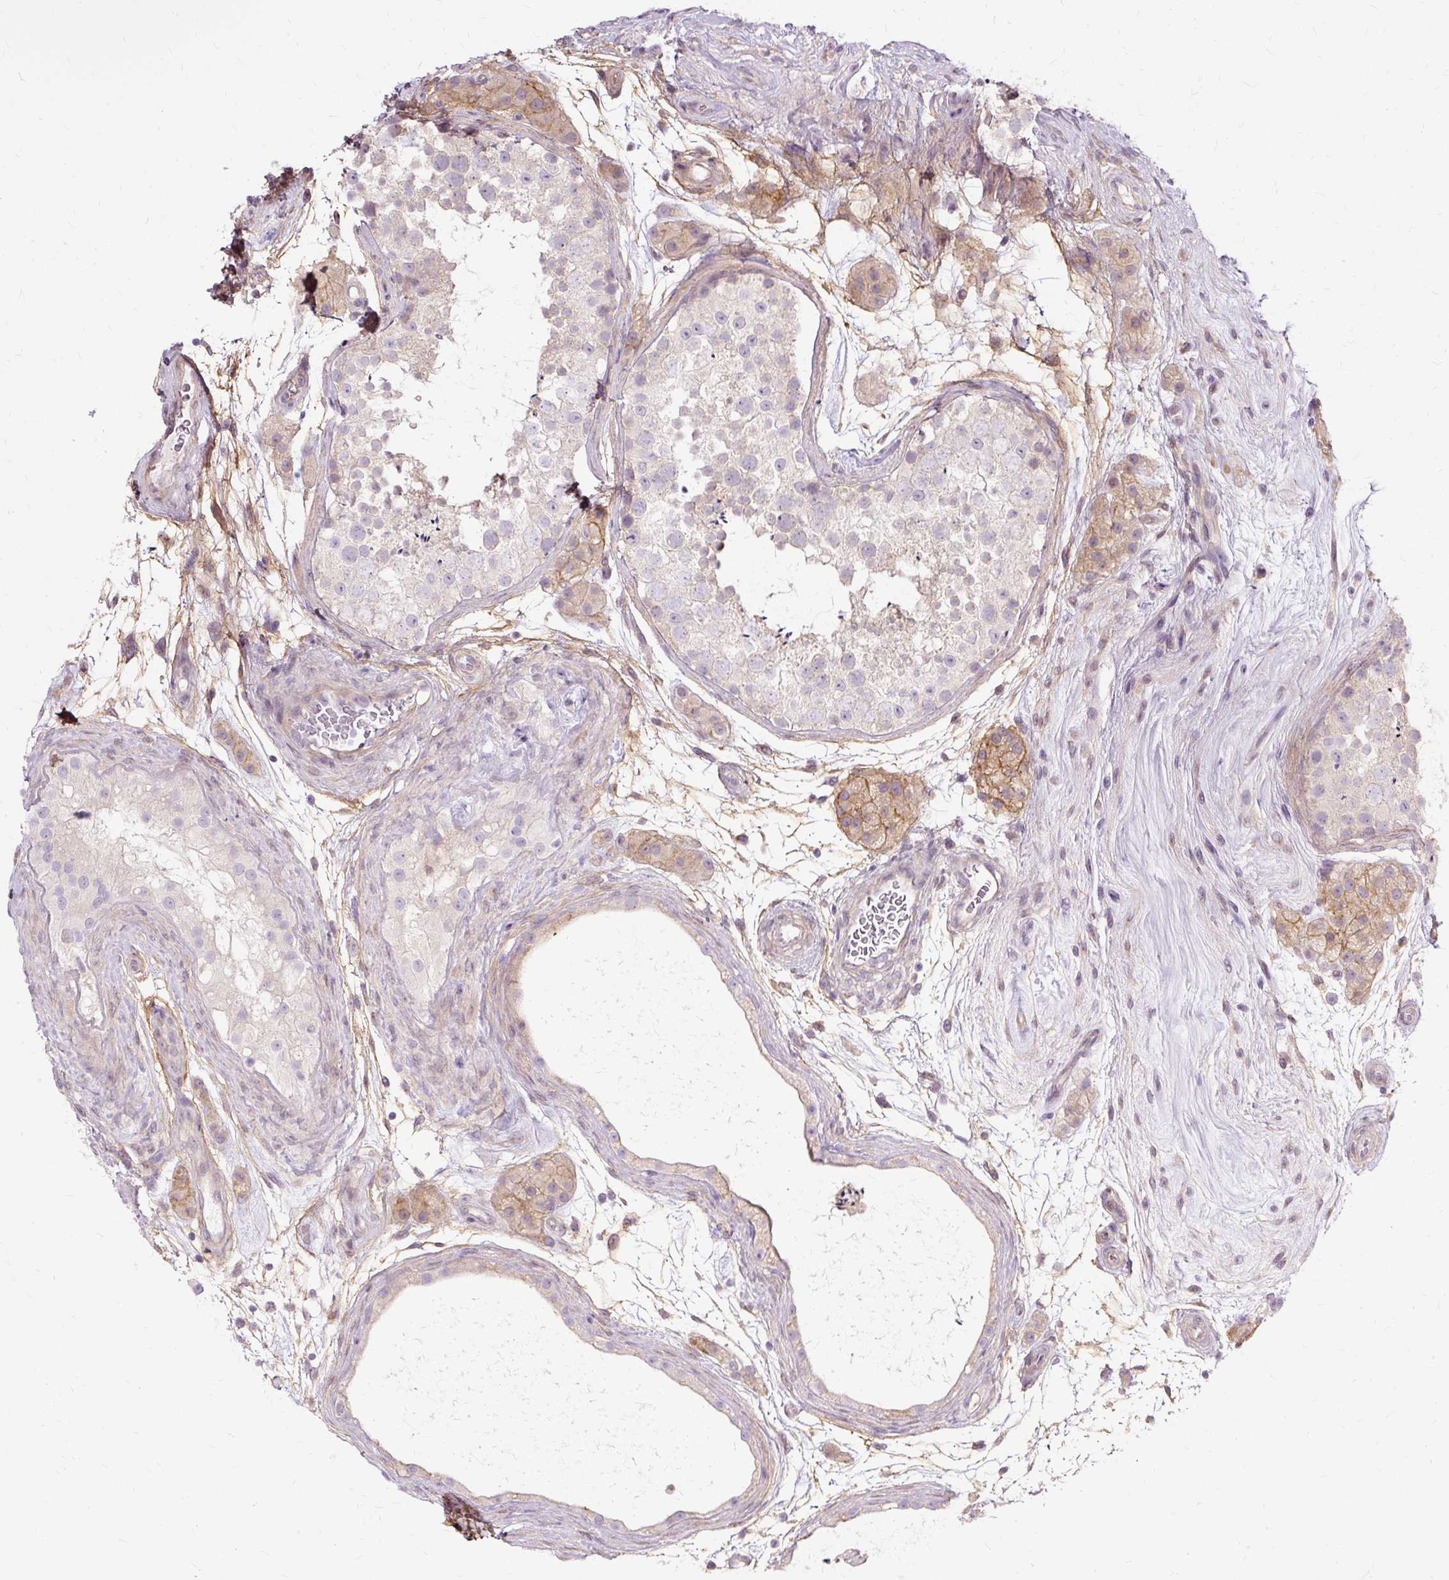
{"staining": {"intensity": "negative", "quantity": "none", "location": "none"}, "tissue": "testis", "cell_type": "Cells in seminiferous ducts", "image_type": "normal", "snomed": [{"axis": "morphology", "description": "Normal tissue, NOS"}, {"axis": "topography", "description": "Testis"}], "caption": "Histopathology image shows no significant protein staining in cells in seminiferous ducts of normal testis.", "gene": "TSPAN8", "patient": {"sex": "male", "age": 41}}